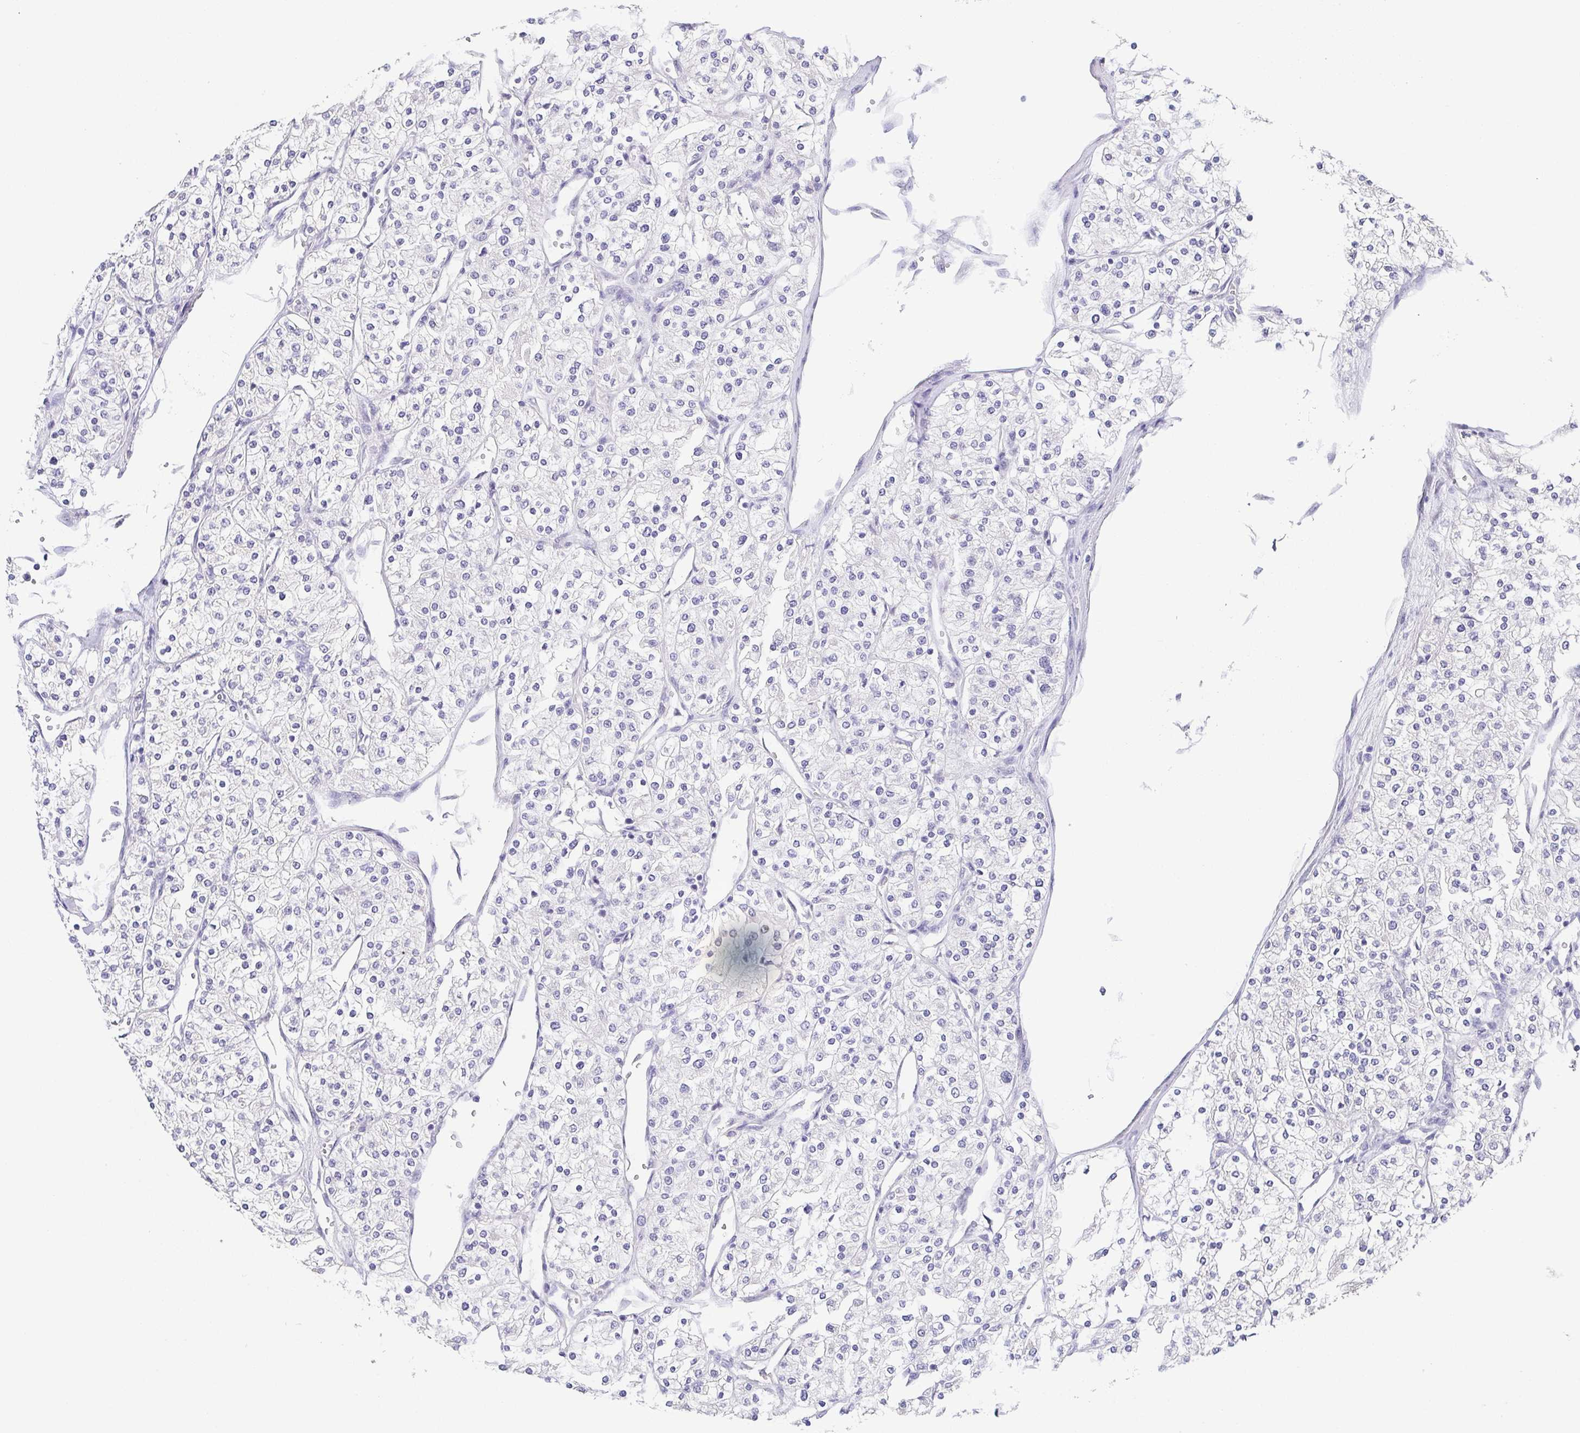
{"staining": {"intensity": "negative", "quantity": "none", "location": "none"}, "tissue": "renal cancer", "cell_type": "Tumor cells", "image_type": "cancer", "snomed": [{"axis": "morphology", "description": "Adenocarcinoma, NOS"}, {"axis": "topography", "description": "Kidney"}], "caption": "This is a photomicrograph of immunohistochemistry (IHC) staining of adenocarcinoma (renal), which shows no staining in tumor cells.", "gene": "NEFH", "patient": {"sex": "male", "age": 80}}